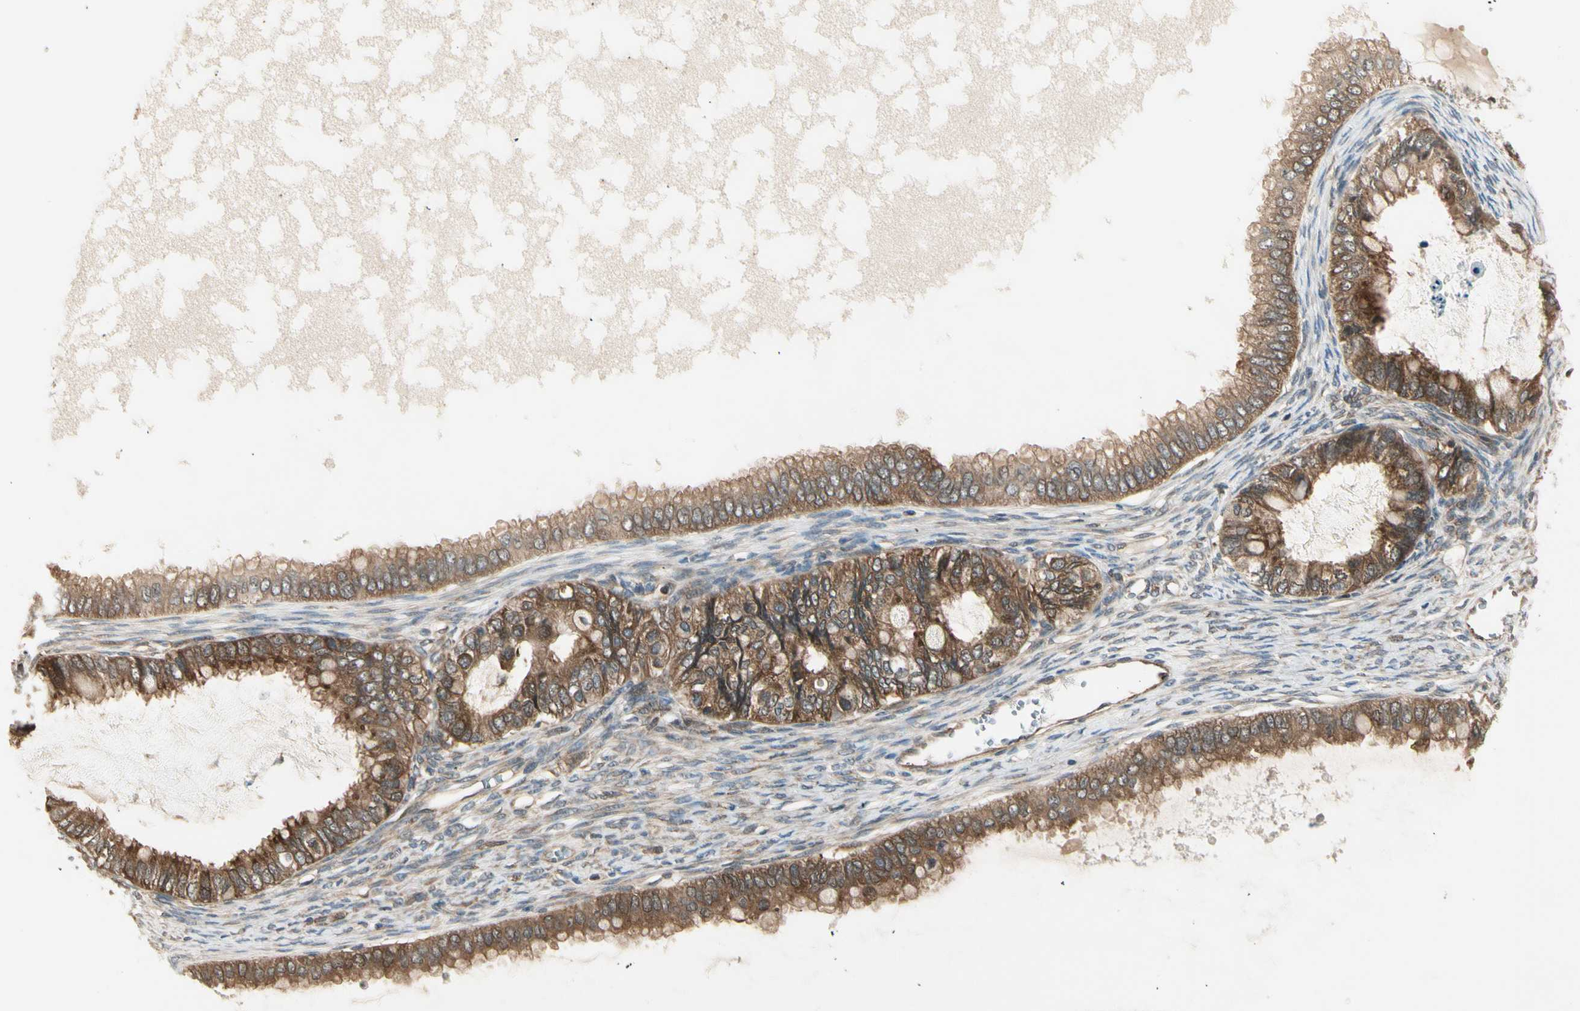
{"staining": {"intensity": "strong", "quantity": ">75%", "location": "cytoplasmic/membranous"}, "tissue": "ovarian cancer", "cell_type": "Tumor cells", "image_type": "cancer", "snomed": [{"axis": "morphology", "description": "Cystadenocarcinoma, mucinous, NOS"}, {"axis": "topography", "description": "Ovary"}], "caption": "Ovarian cancer (mucinous cystadenocarcinoma) stained with immunohistochemistry shows strong cytoplasmic/membranous staining in approximately >75% of tumor cells.", "gene": "OXSR1", "patient": {"sex": "female", "age": 80}}